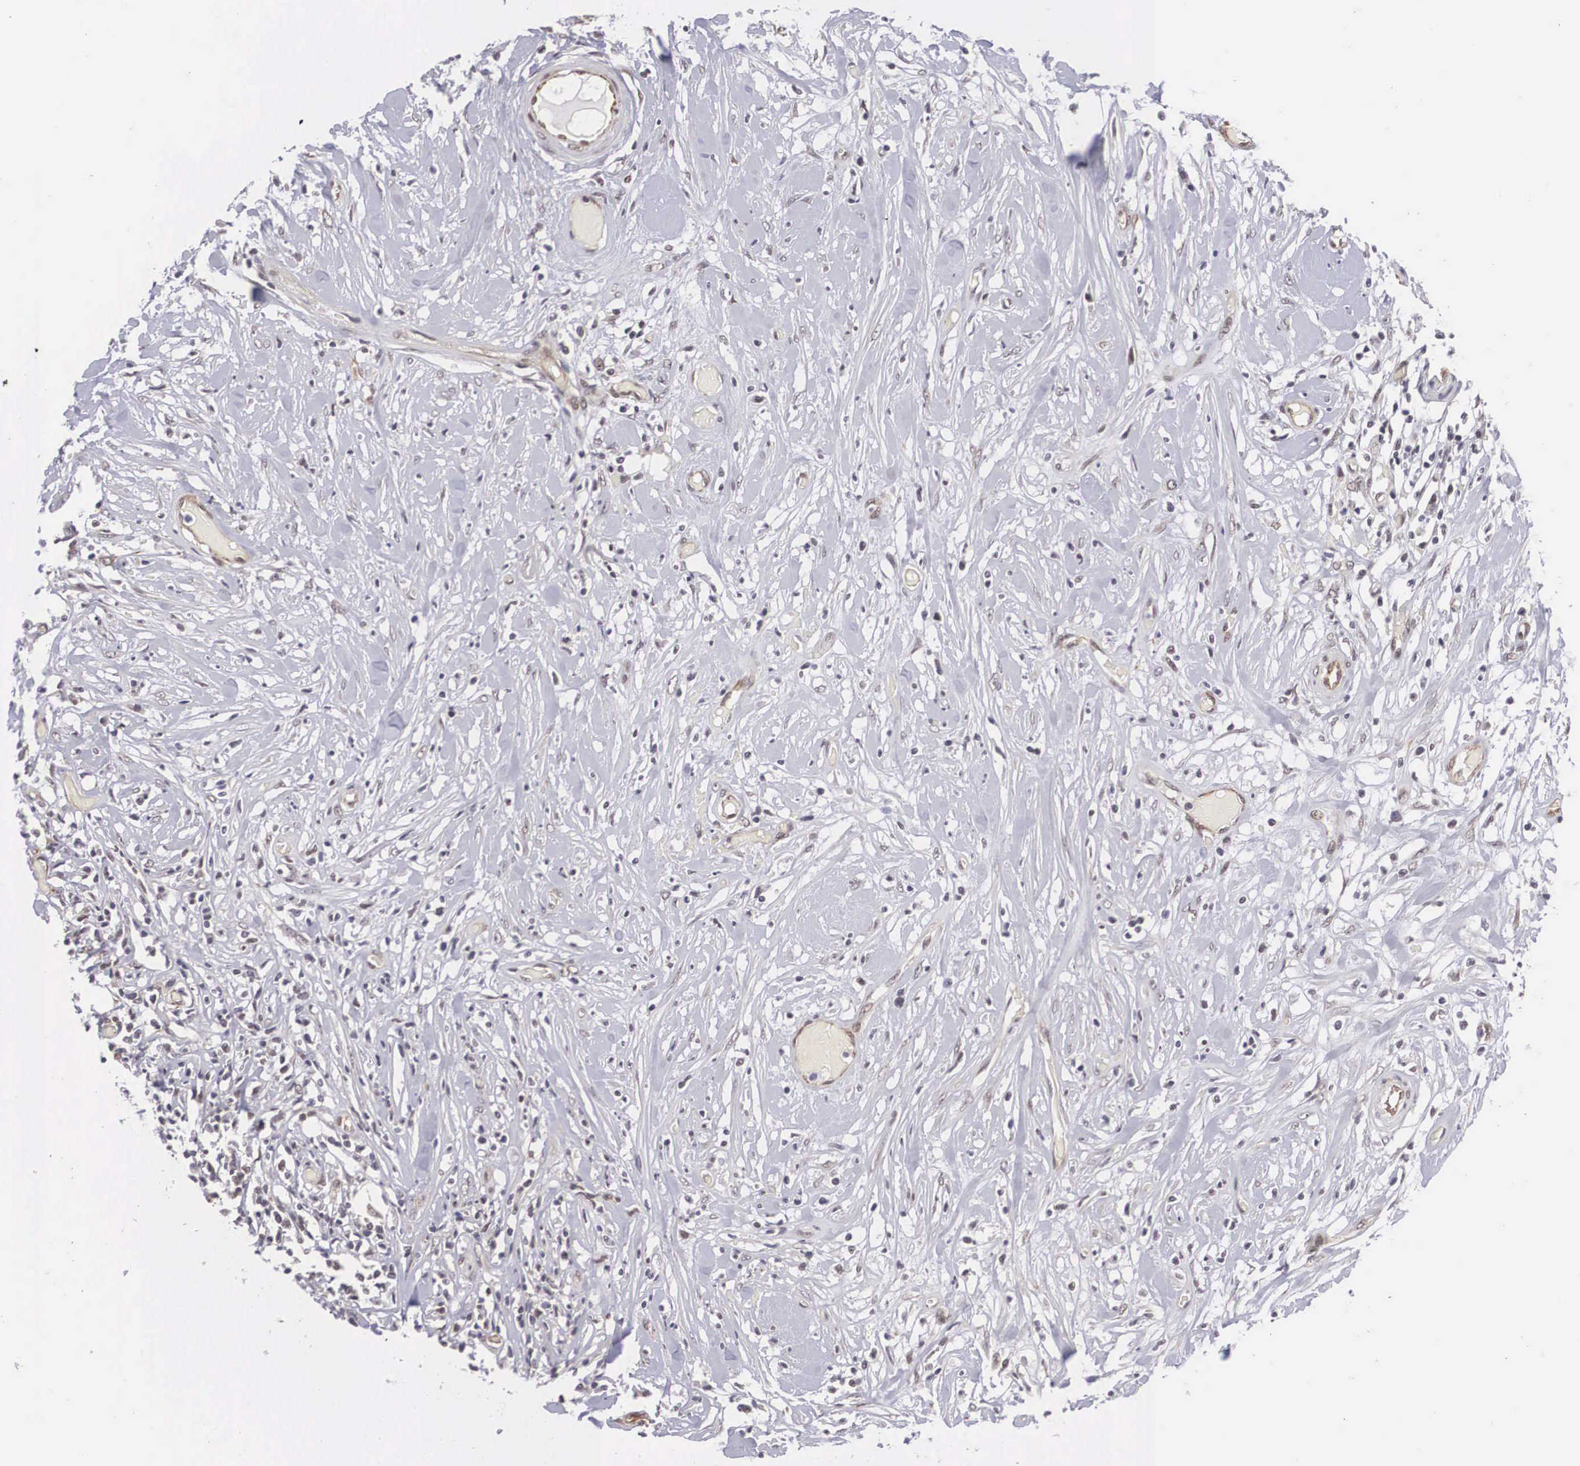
{"staining": {"intensity": "negative", "quantity": "none", "location": "none"}, "tissue": "lymphoma", "cell_type": "Tumor cells", "image_type": "cancer", "snomed": [{"axis": "morphology", "description": "Malignant lymphoma, non-Hodgkin's type, High grade"}, {"axis": "topography", "description": "Colon"}], "caption": "Histopathology image shows no significant protein positivity in tumor cells of high-grade malignant lymphoma, non-Hodgkin's type.", "gene": "MORC2", "patient": {"sex": "male", "age": 82}}